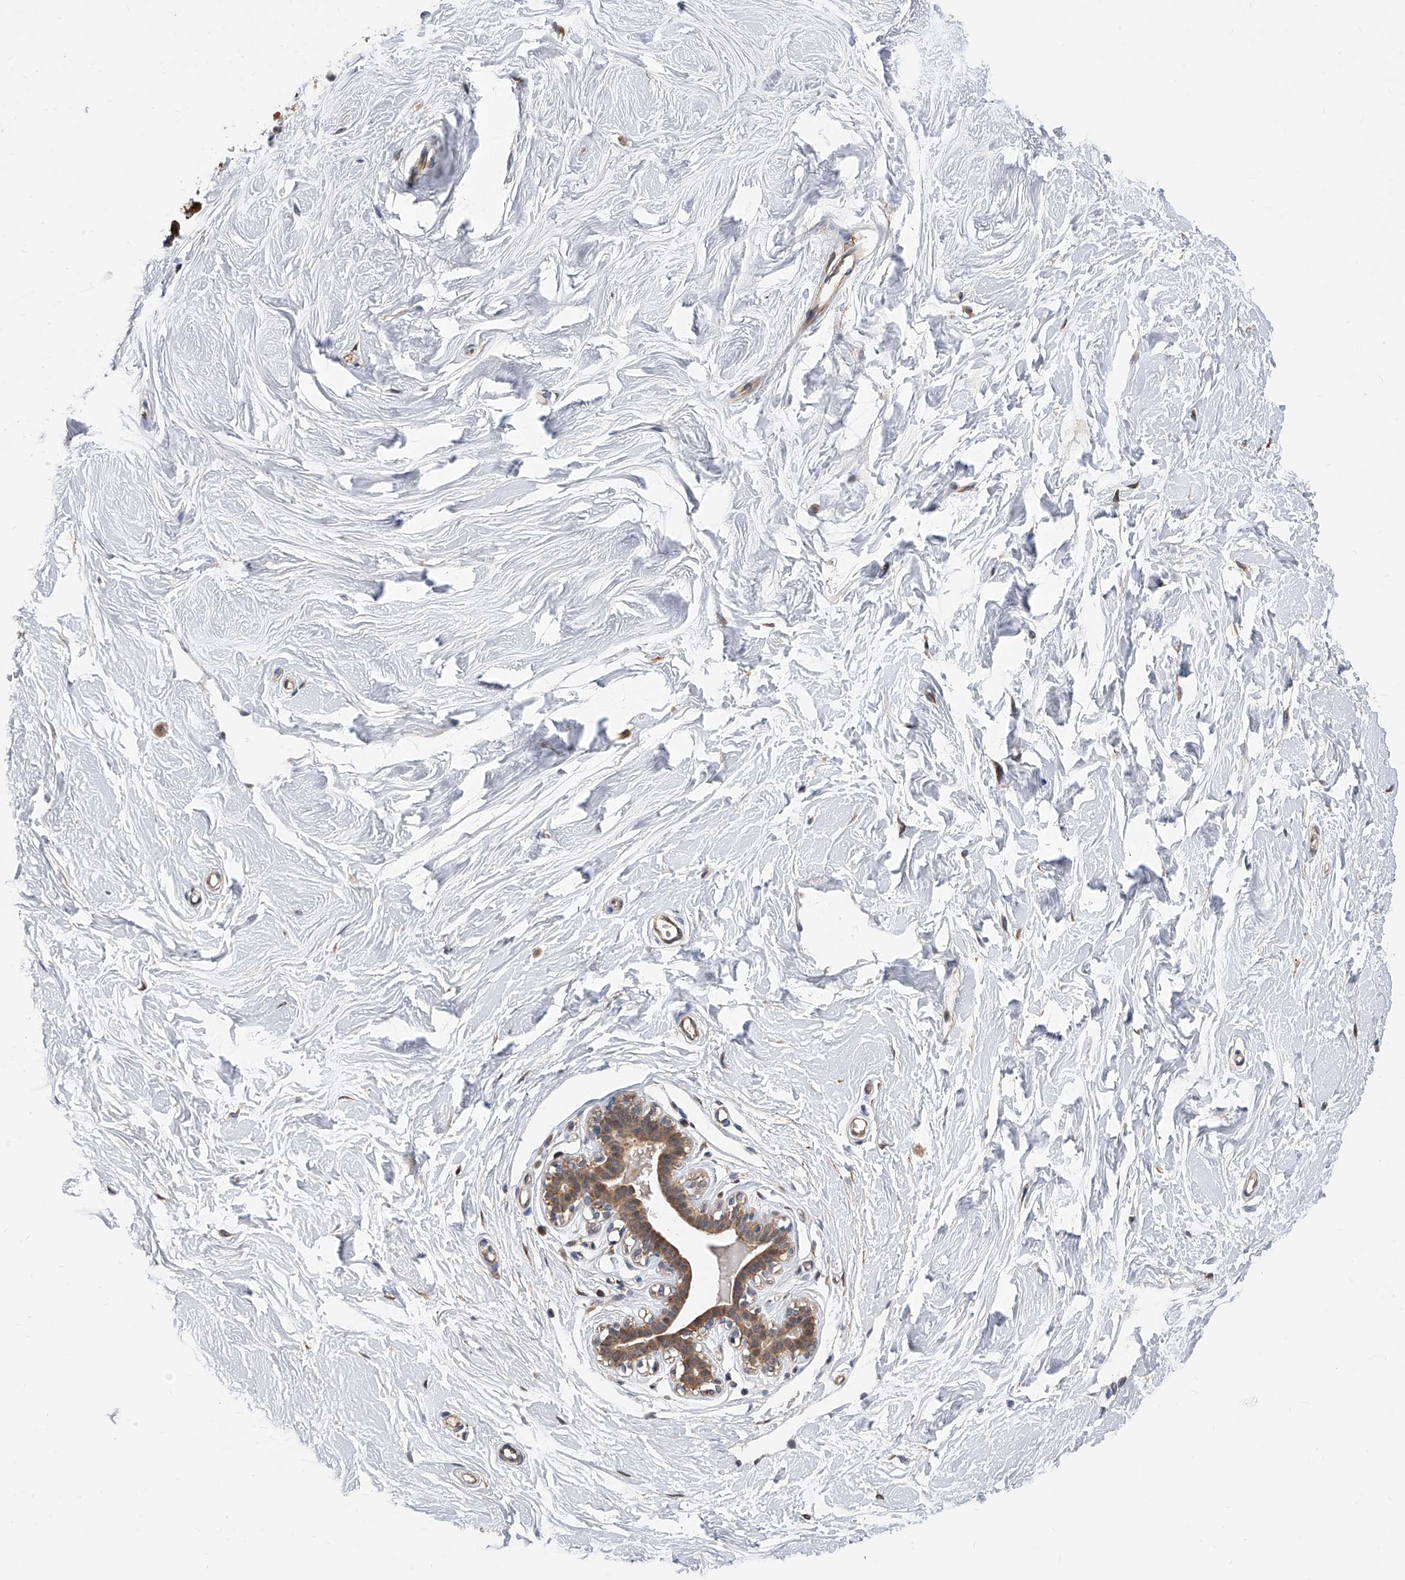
{"staining": {"intensity": "negative", "quantity": "none", "location": "none"}, "tissue": "breast", "cell_type": "Adipocytes", "image_type": "normal", "snomed": [{"axis": "morphology", "description": "Normal tissue, NOS"}, {"axis": "topography", "description": "Breast"}], "caption": "A micrograph of breast stained for a protein reveals no brown staining in adipocytes. (IHC, brightfield microscopy, high magnification).", "gene": "GMDS", "patient": {"sex": "female", "age": 26}}